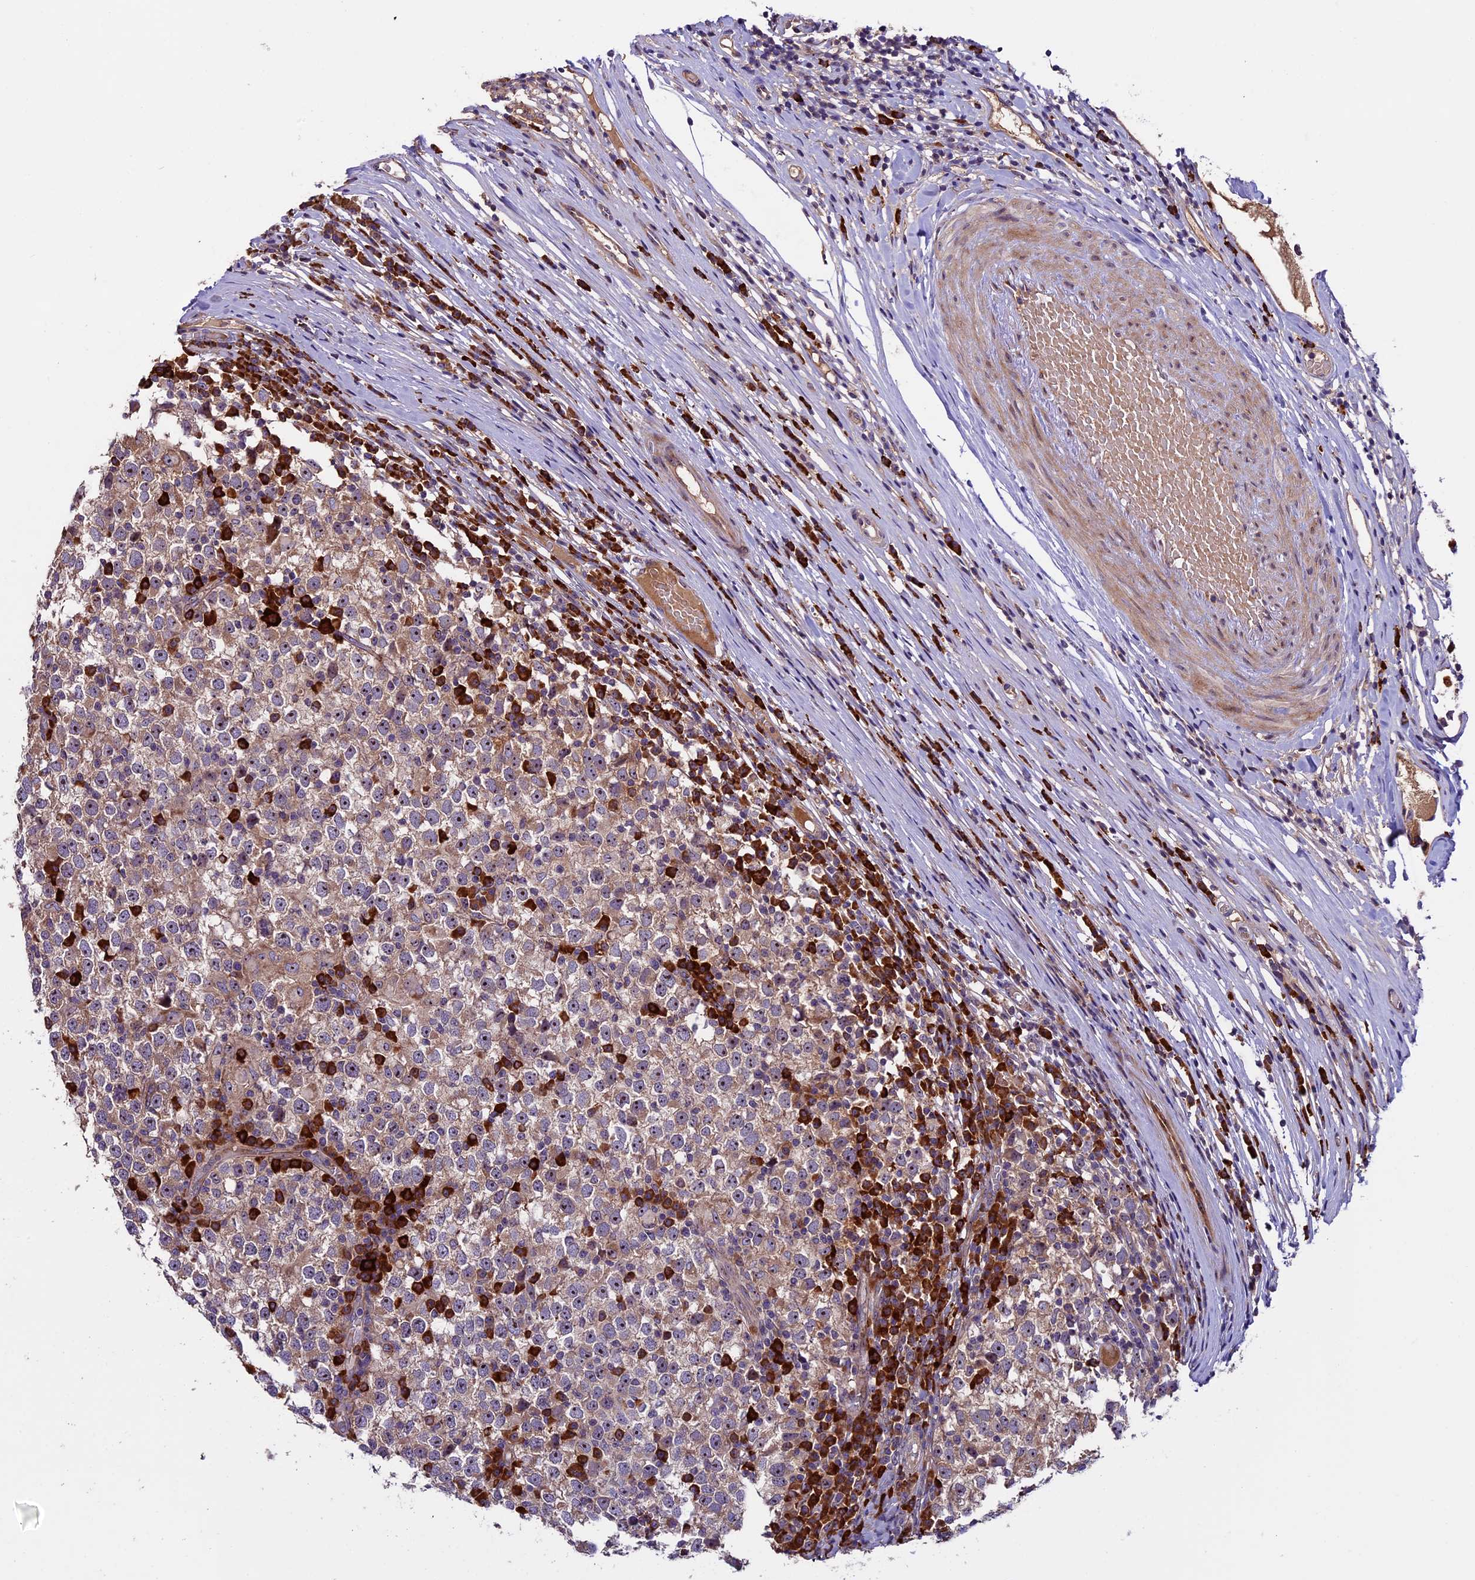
{"staining": {"intensity": "moderate", "quantity": ">75%", "location": "cytoplasmic/membranous"}, "tissue": "testis cancer", "cell_type": "Tumor cells", "image_type": "cancer", "snomed": [{"axis": "morphology", "description": "Seminoma, NOS"}, {"axis": "topography", "description": "Testis"}], "caption": "DAB (3,3'-diaminobenzidine) immunohistochemical staining of human testis seminoma reveals moderate cytoplasmic/membranous protein positivity in approximately >75% of tumor cells.", "gene": "FRY", "patient": {"sex": "male", "age": 65}}